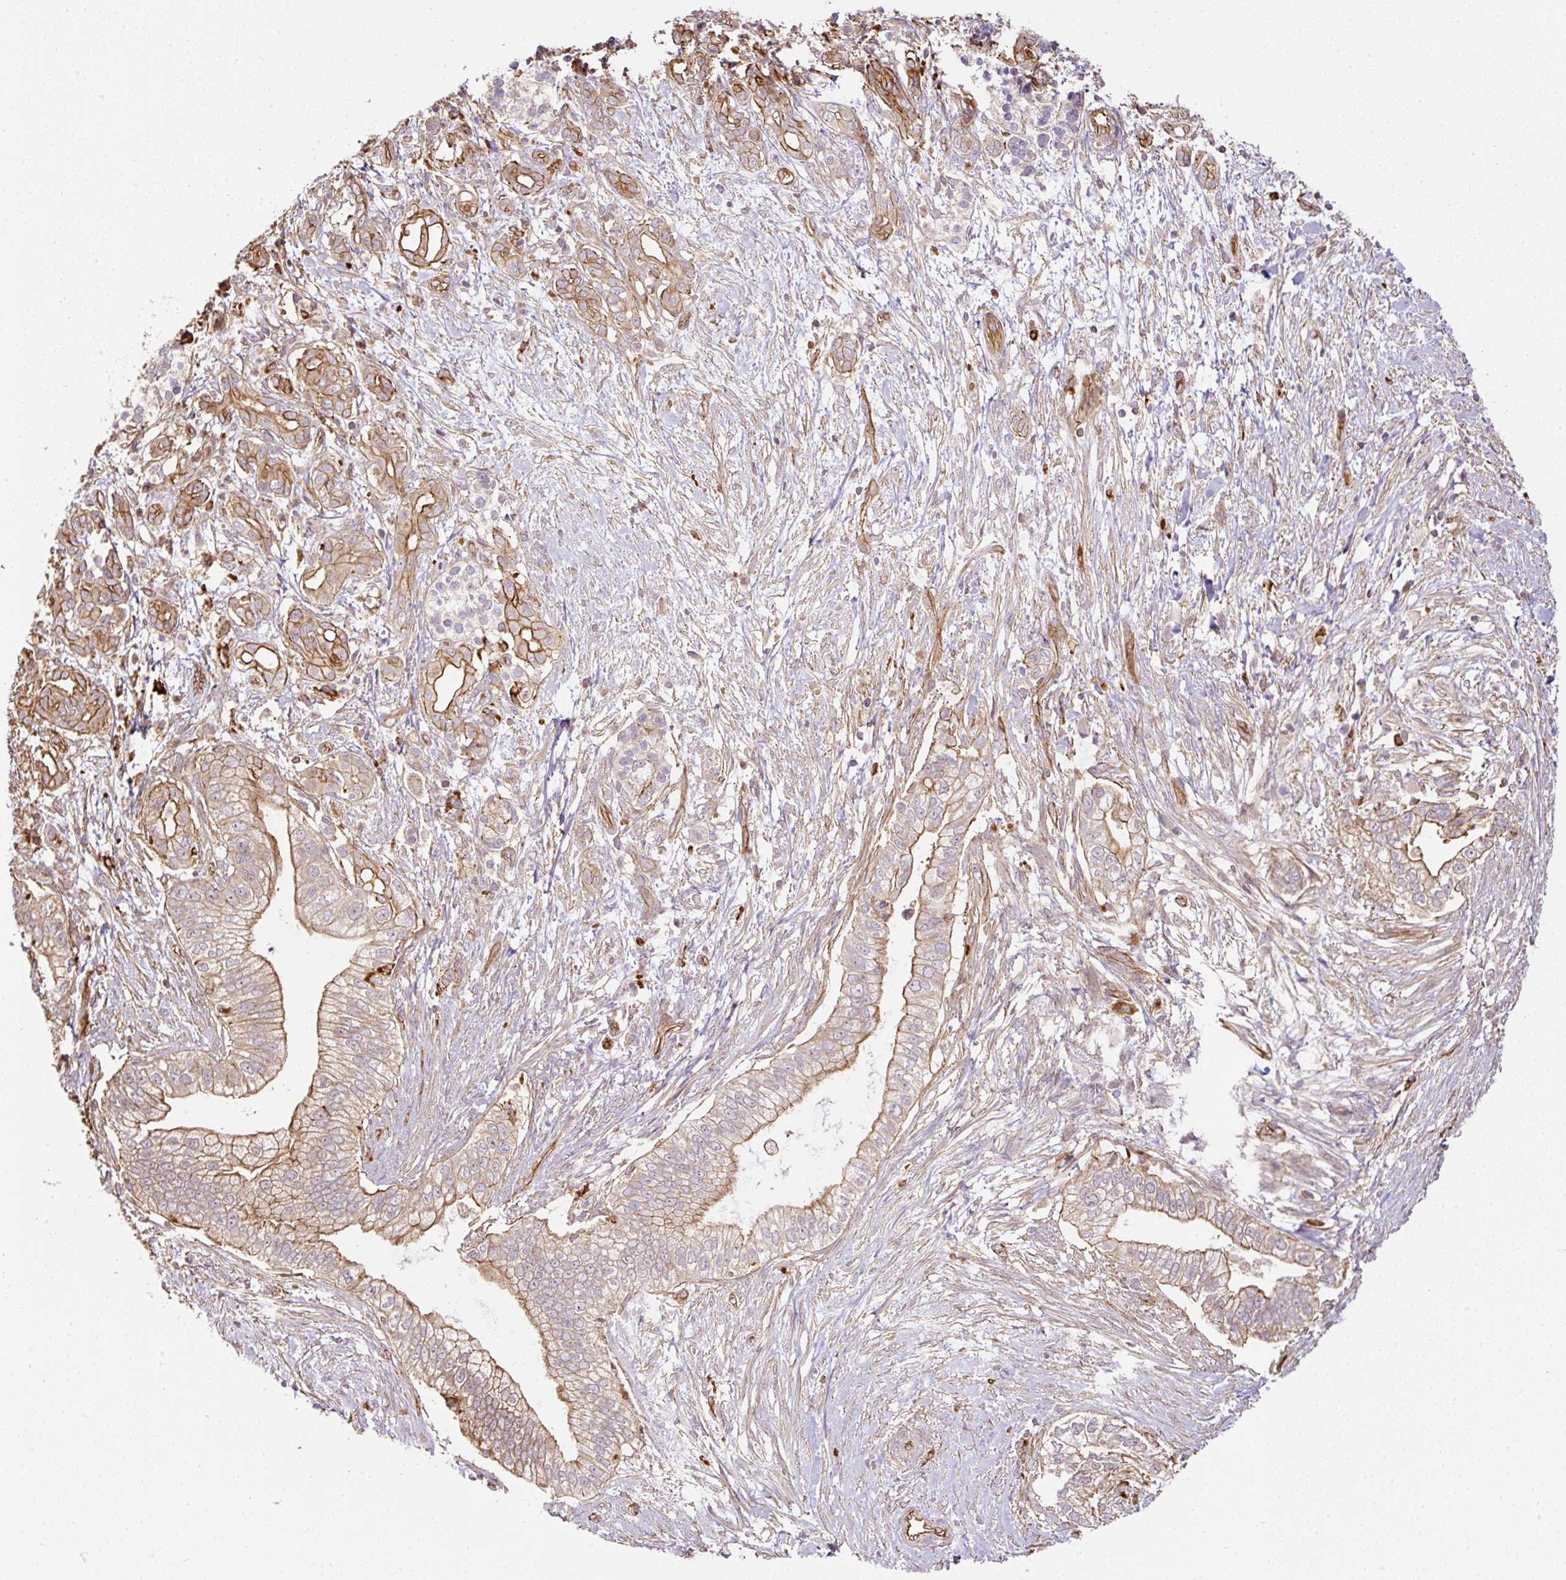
{"staining": {"intensity": "moderate", "quantity": ">75%", "location": "cytoplasmic/membranous"}, "tissue": "pancreatic cancer", "cell_type": "Tumor cells", "image_type": "cancer", "snomed": [{"axis": "morphology", "description": "Adenocarcinoma, NOS"}, {"axis": "topography", "description": "Pancreas"}], "caption": "The immunohistochemical stain highlights moderate cytoplasmic/membranous expression in tumor cells of pancreatic adenocarcinoma tissue.", "gene": "B3GALT5", "patient": {"sex": "male", "age": 70}}